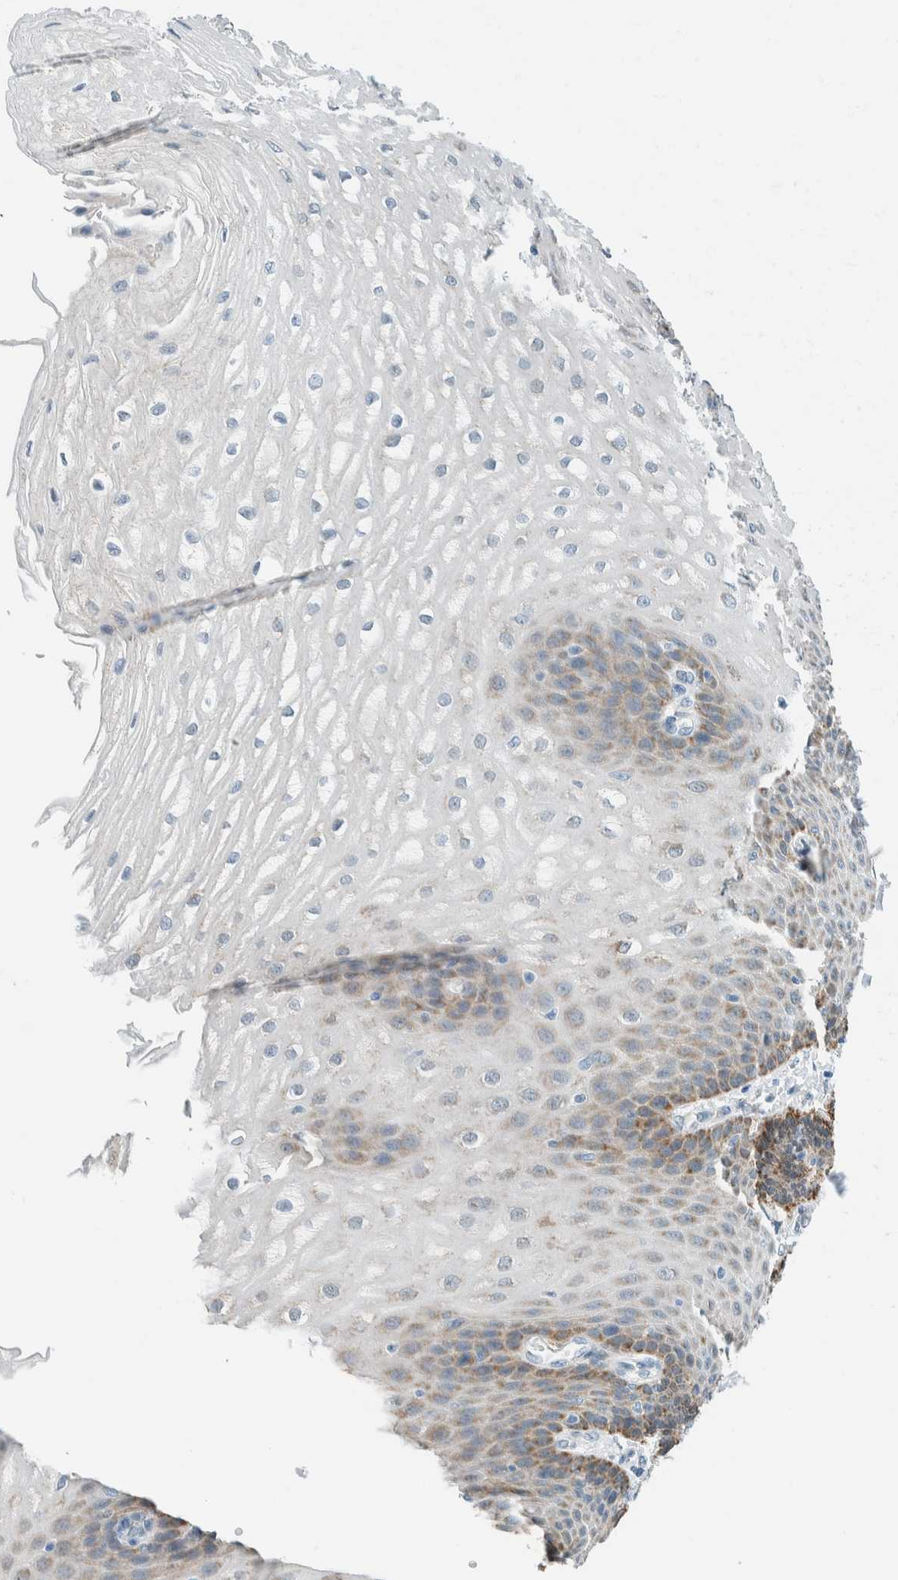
{"staining": {"intensity": "moderate", "quantity": "<25%", "location": "cytoplasmic/membranous"}, "tissue": "esophagus", "cell_type": "Squamous epithelial cells", "image_type": "normal", "snomed": [{"axis": "morphology", "description": "Normal tissue, NOS"}, {"axis": "topography", "description": "Esophagus"}], "caption": "An IHC image of benign tissue is shown. Protein staining in brown shows moderate cytoplasmic/membranous positivity in esophagus within squamous epithelial cells.", "gene": "ALDH7A1", "patient": {"sex": "male", "age": 54}}